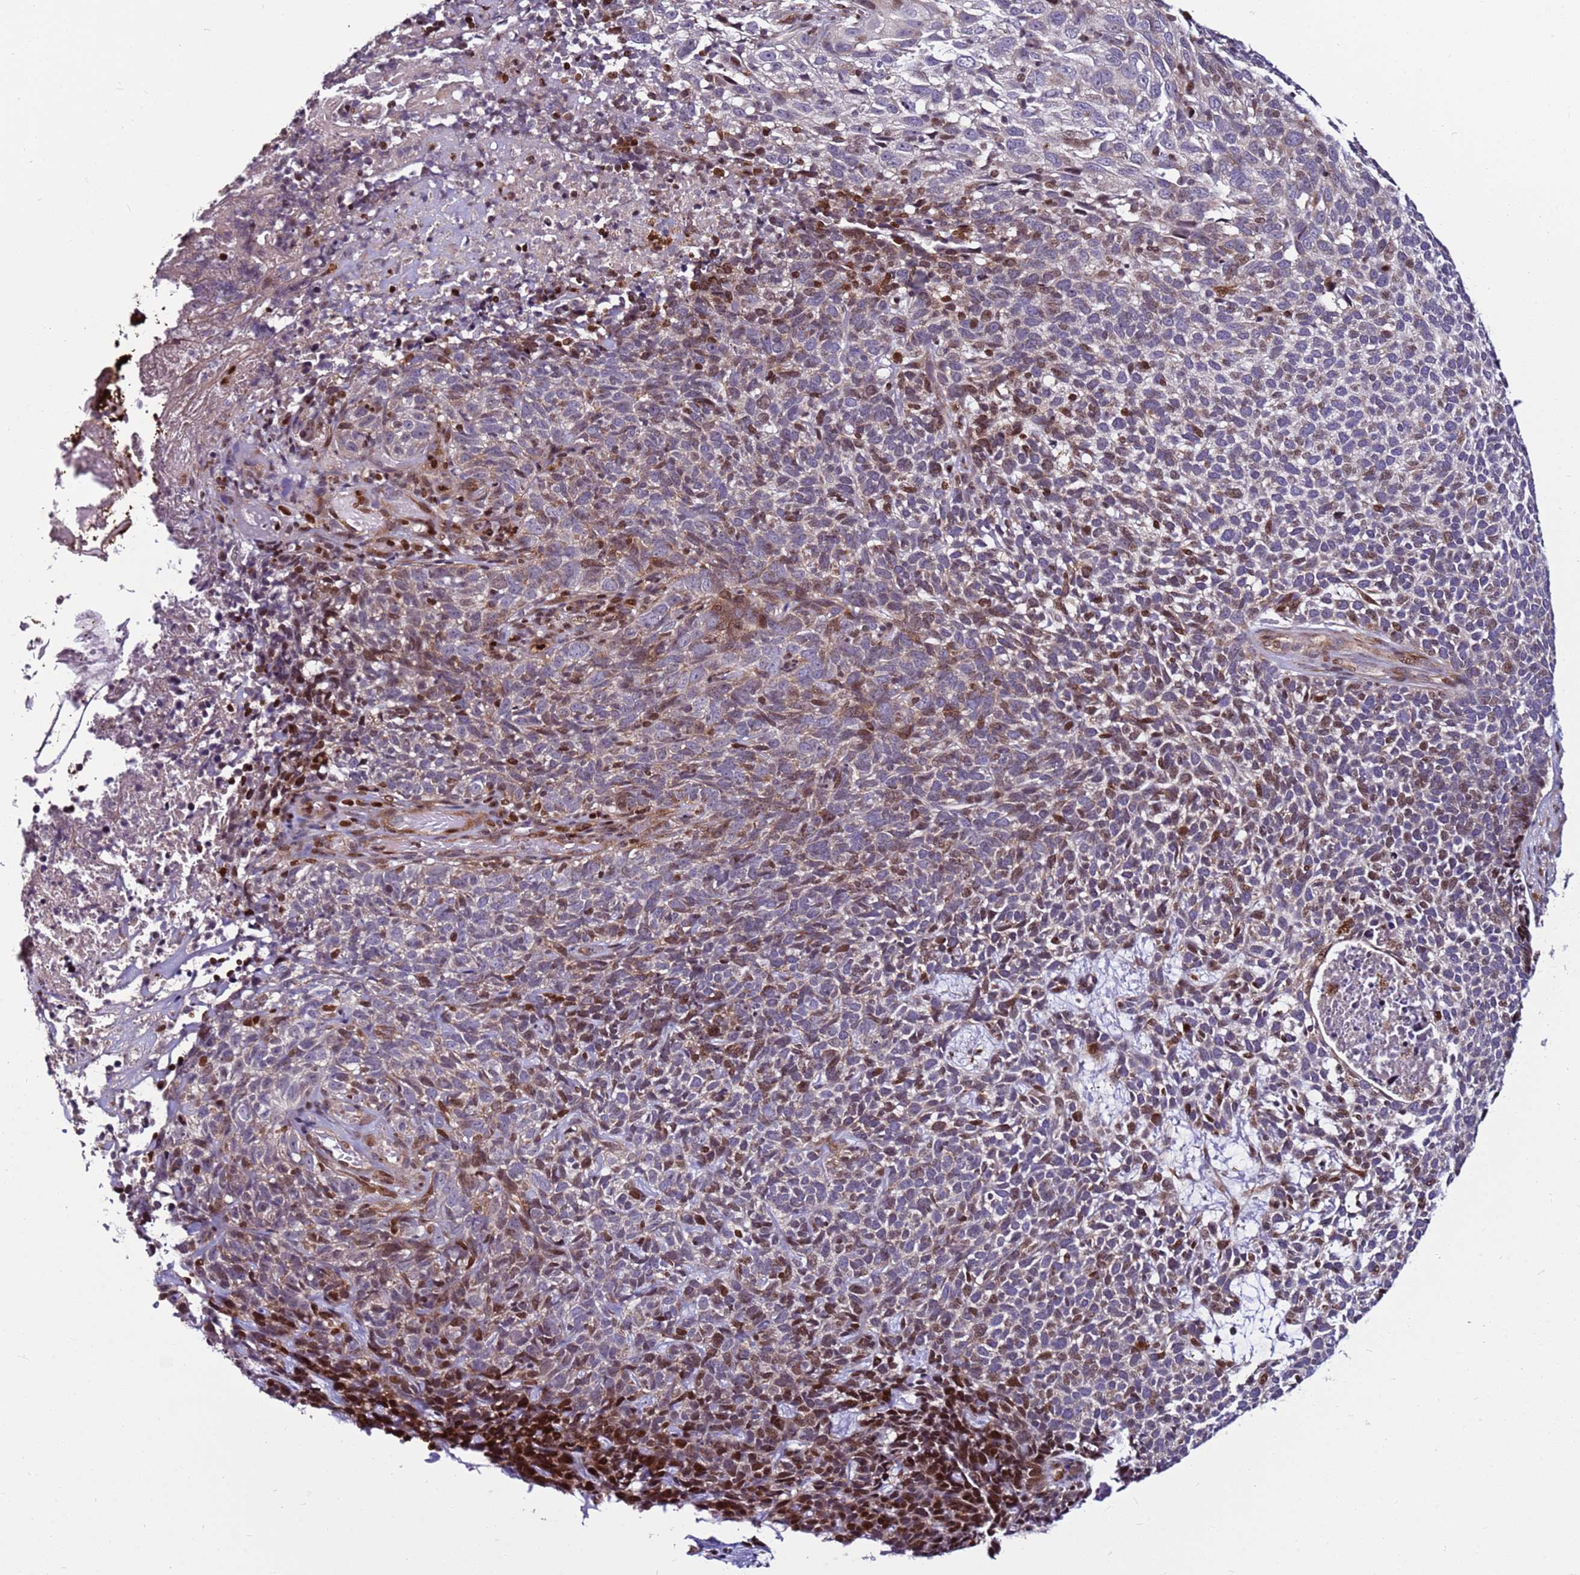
{"staining": {"intensity": "moderate", "quantity": "25%-75%", "location": "cytoplasmic/membranous,nuclear"}, "tissue": "skin cancer", "cell_type": "Tumor cells", "image_type": "cancer", "snomed": [{"axis": "morphology", "description": "Basal cell carcinoma"}, {"axis": "topography", "description": "Skin"}], "caption": "Immunohistochemistry (IHC) of human skin basal cell carcinoma exhibits medium levels of moderate cytoplasmic/membranous and nuclear expression in about 25%-75% of tumor cells.", "gene": "WBP11", "patient": {"sex": "female", "age": 84}}